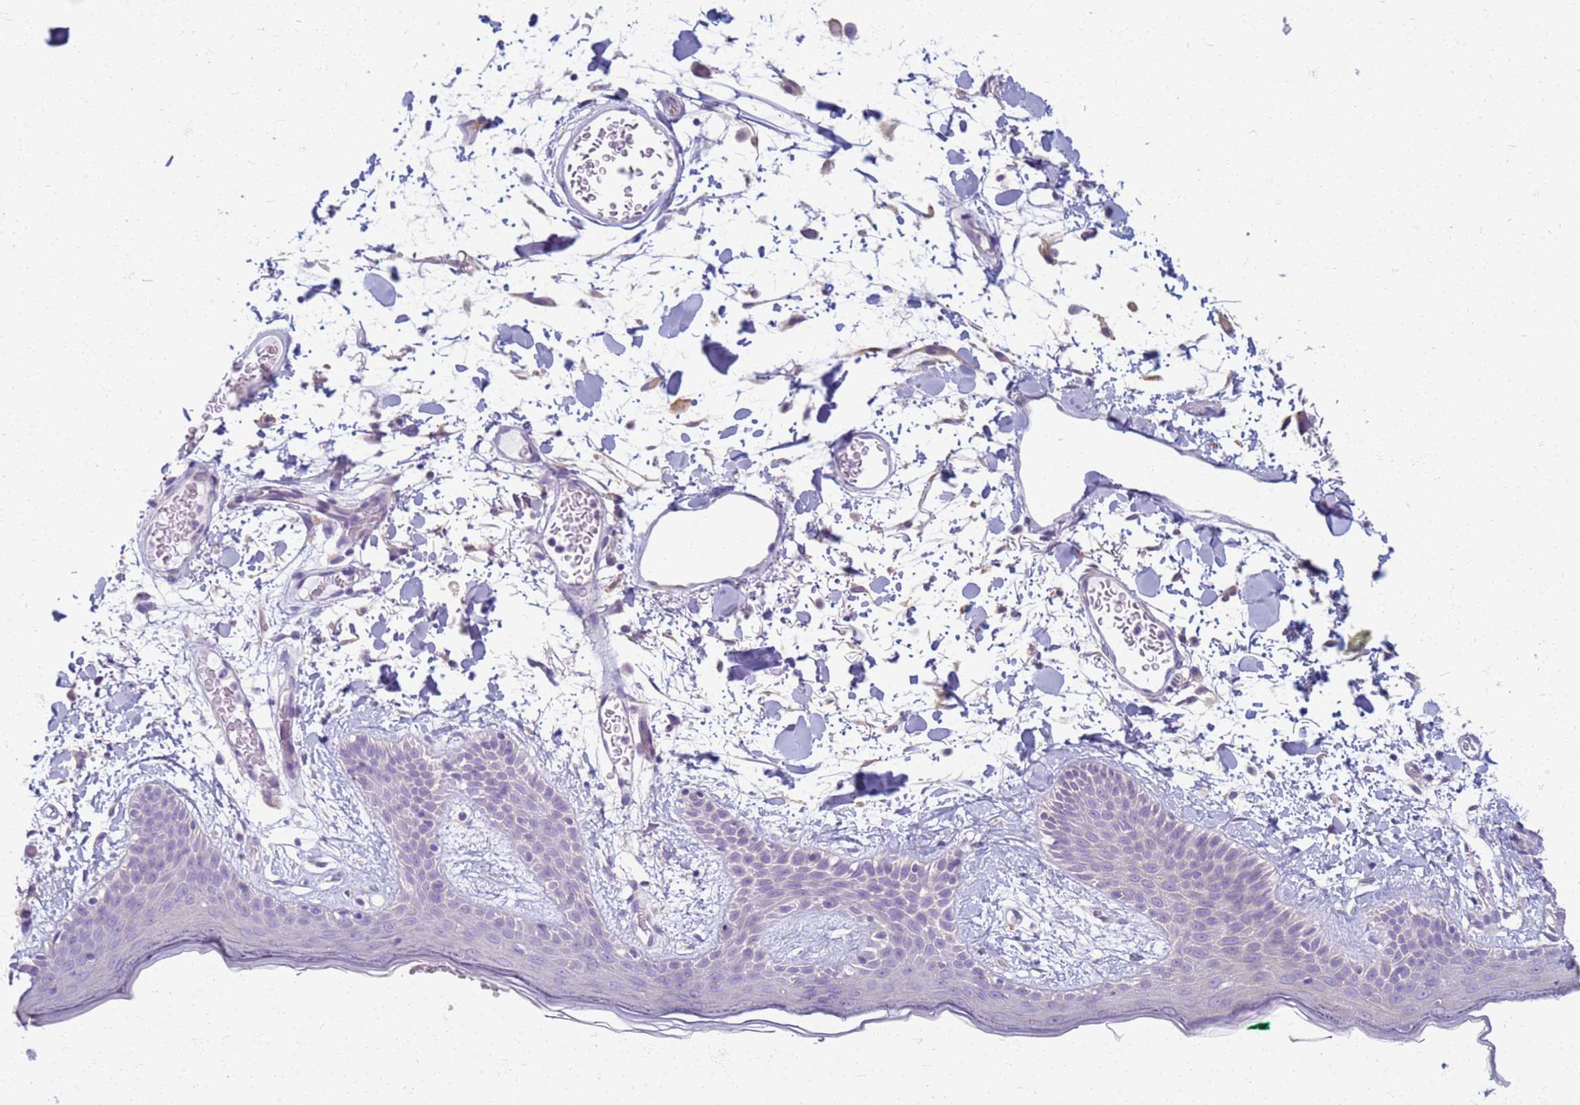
{"staining": {"intensity": "weak", "quantity": ">75%", "location": "cytoplasmic/membranous"}, "tissue": "skin", "cell_type": "Fibroblasts", "image_type": "normal", "snomed": [{"axis": "morphology", "description": "Normal tissue, NOS"}, {"axis": "topography", "description": "Skin"}], "caption": "Weak cytoplasmic/membranous positivity for a protein is present in about >75% of fibroblasts of benign skin using immunohistochemistry (IHC).", "gene": "EEA1", "patient": {"sex": "male", "age": 79}}